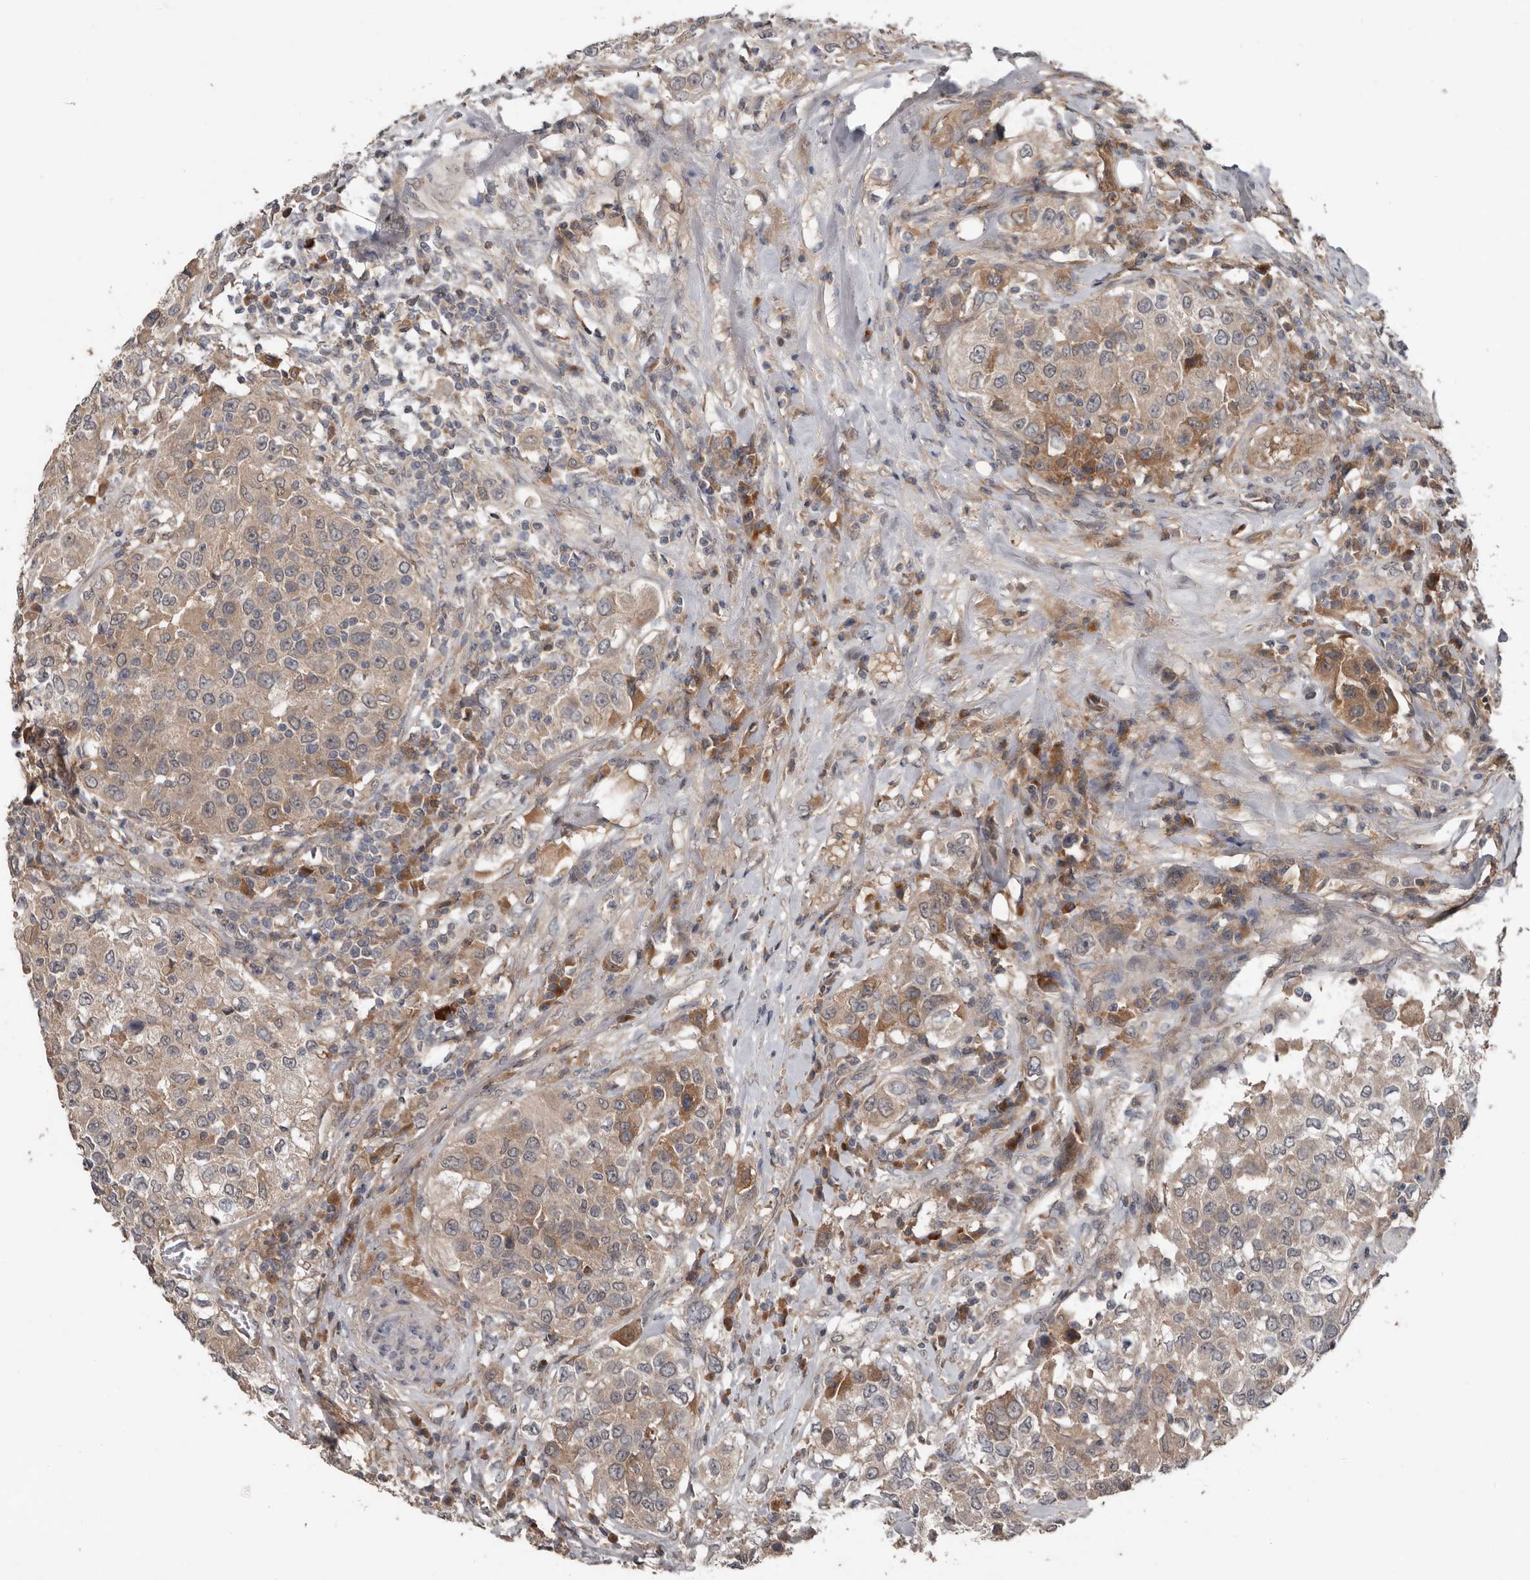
{"staining": {"intensity": "weak", "quantity": ">75%", "location": "cytoplasmic/membranous"}, "tissue": "urothelial cancer", "cell_type": "Tumor cells", "image_type": "cancer", "snomed": [{"axis": "morphology", "description": "Urothelial carcinoma, High grade"}, {"axis": "topography", "description": "Urinary bladder"}], "caption": "Urothelial cancer stained with a protein marker exhibits weak staining in tumor cells.", "gene": "DNAJB4", "patient": {"sex": "female", "age": 80}}